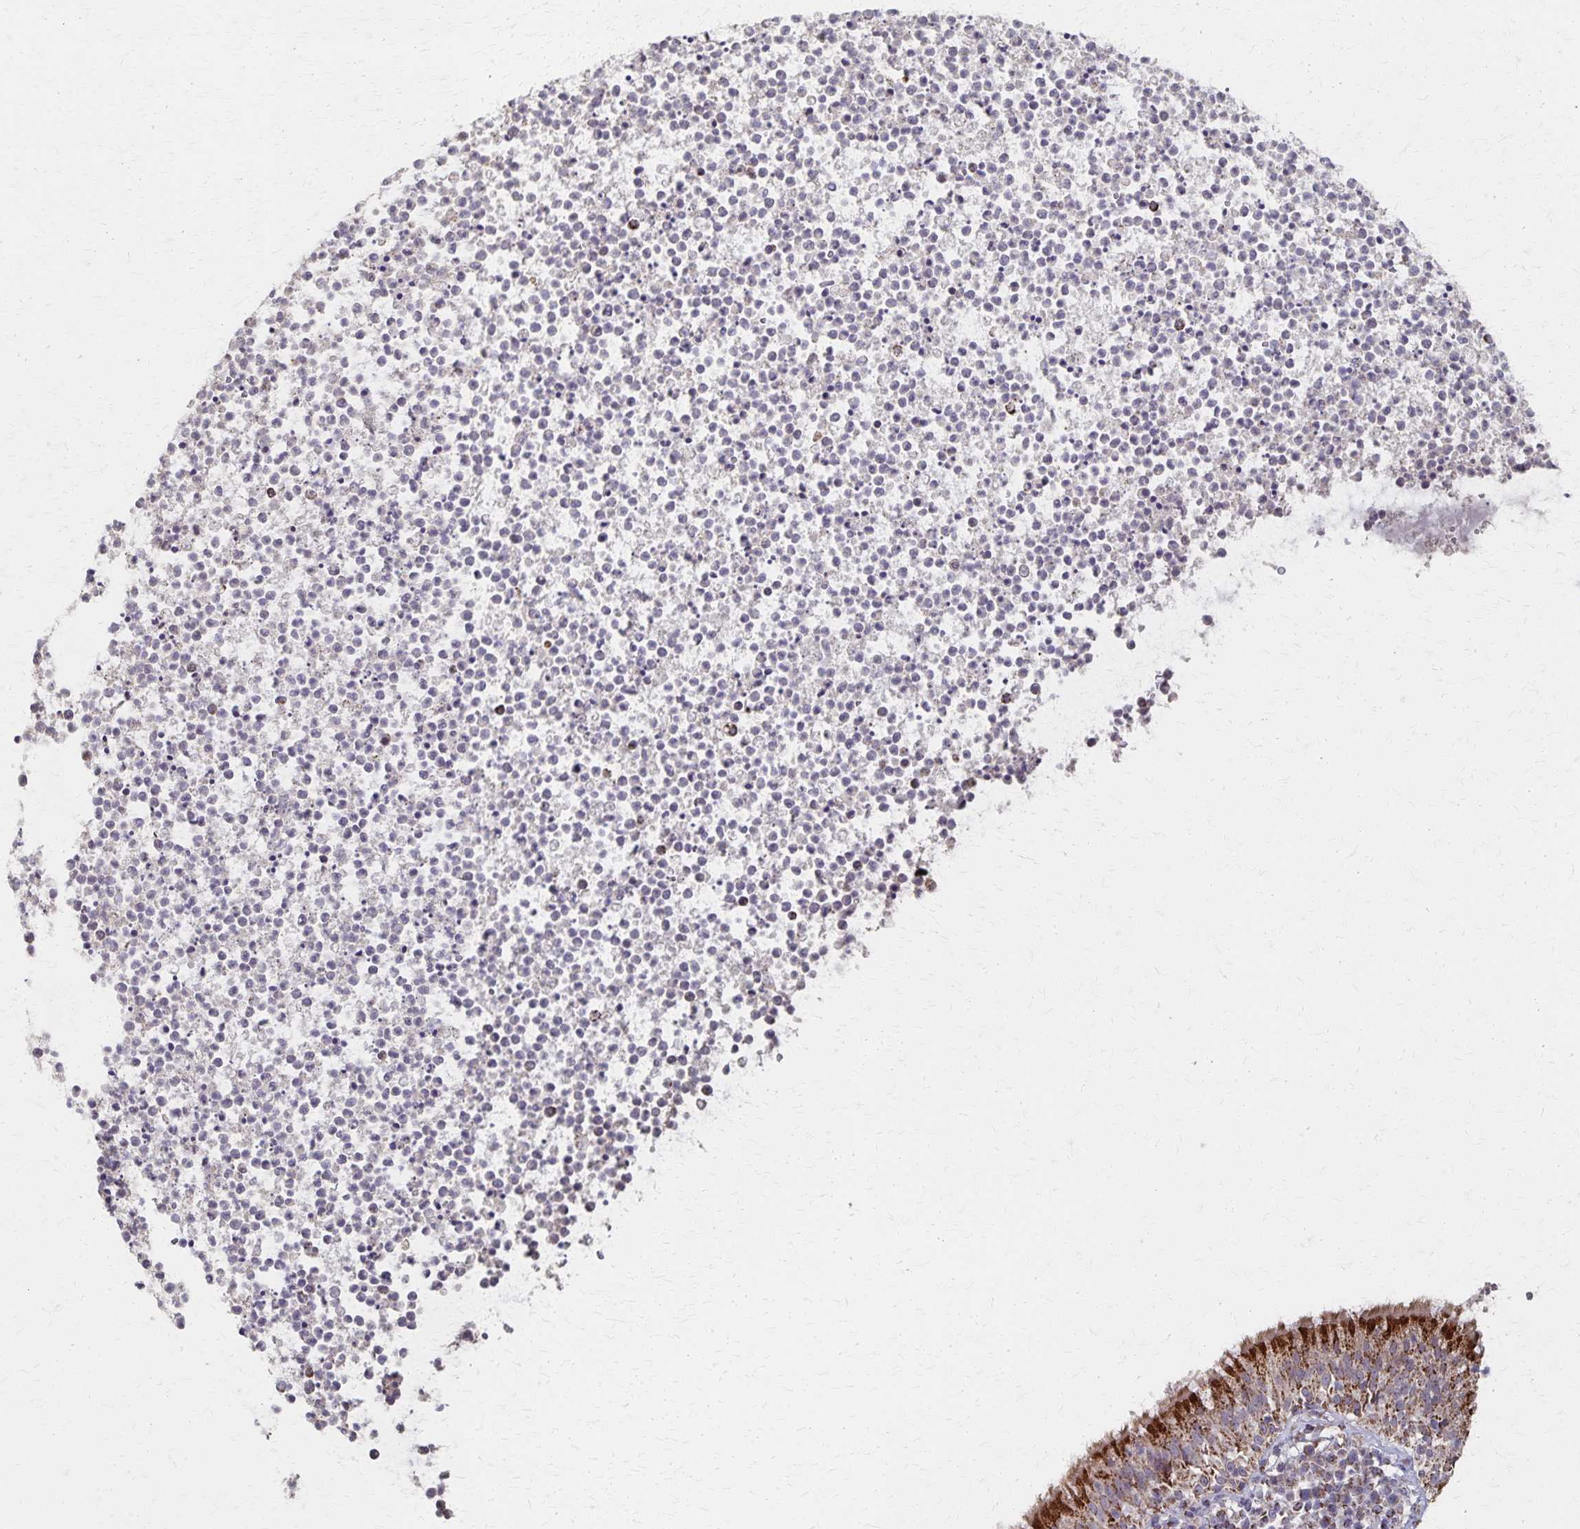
{"staining": {"intensity": "strong", "quantity": "25%-75%", "location": "cytoplasmic/membranous"}, "tissue": "bronchus", "cell_type": "Respiratory epithelial cells", "image_type": "normal", "snomed": [{"axis": "morphology", "description": "Normal tissue, NOS"}, {"axis": "topography", "description": "Cartilage tissue"}, {"axis": "topography", "description": "Bronchus"}], "caption": "Immunohistochemical staining of normal bronchus displays 25%-75% levels of strong cytoplasmic/membranous protein positivity in about 25%-75% of respiratory epithelial cells. (DAB IHC with brightfield microscopy, high magnification).", "gene": "DYRK4", "patient": {"sex": "male", "age": 56}}